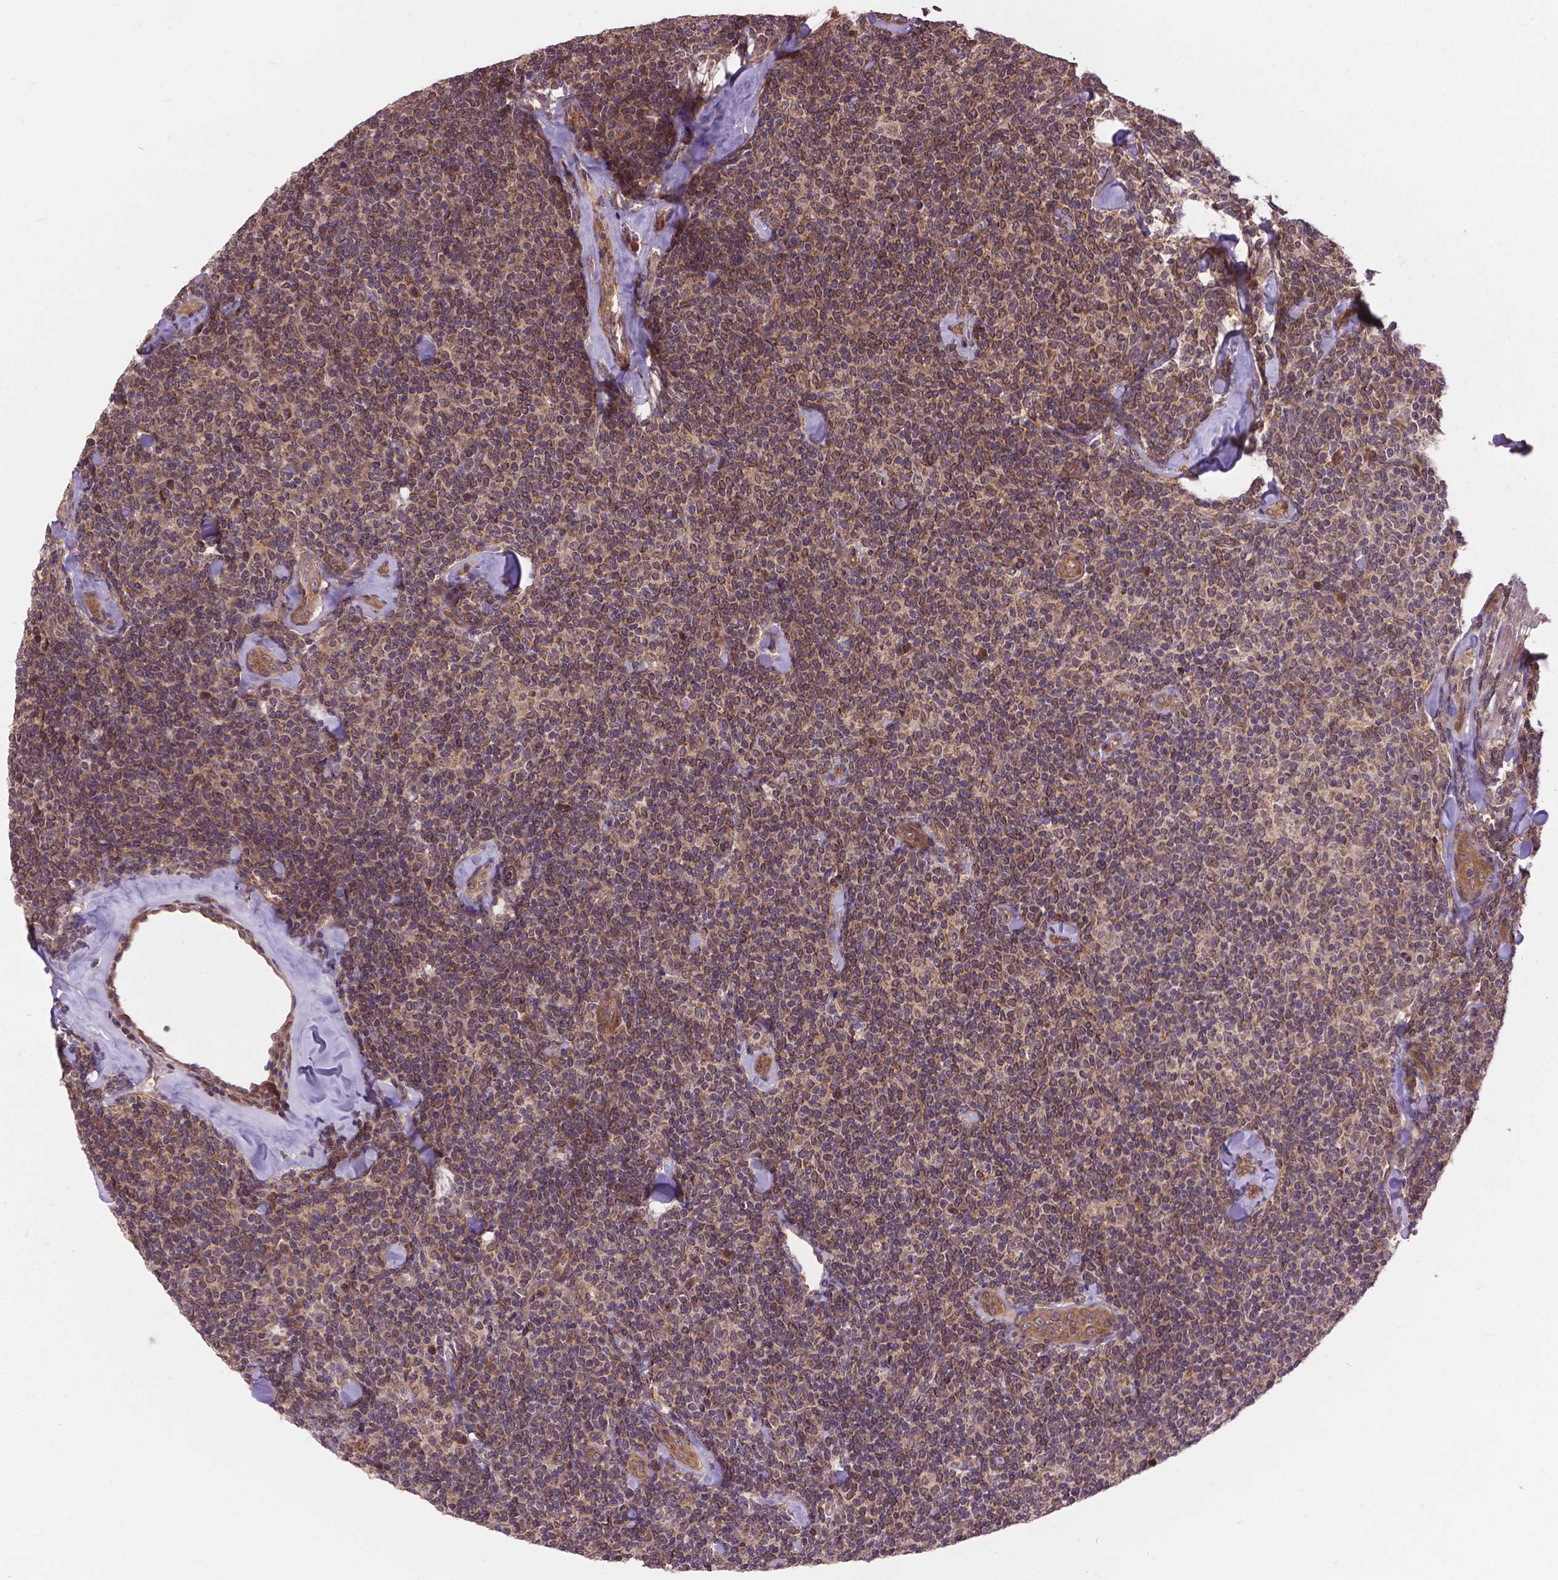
{"staining": {"intensity": "moderate", "quantity": ">75%", "location": "cytoplasmic/membranous"}, "tissue": "lymphoma", "cell_type": "Tumor cells", "image_type": "cancer", "snomed": [{"axis": "morphology", "description": "Malignant lymphoma, non-Hodgkin's type, Low grade"}, {"axis": "topography", "description": "Lymph node"}], "caption": "An image of lymphoma stained for a protein displays moderate cytoplasmic/membranous brown staining in tumor cells. (DAB = brown stain, brightfield microscopy at high magnification).", "gene": "ZNF616", "patient": {"sex": "female", "age": 56}}